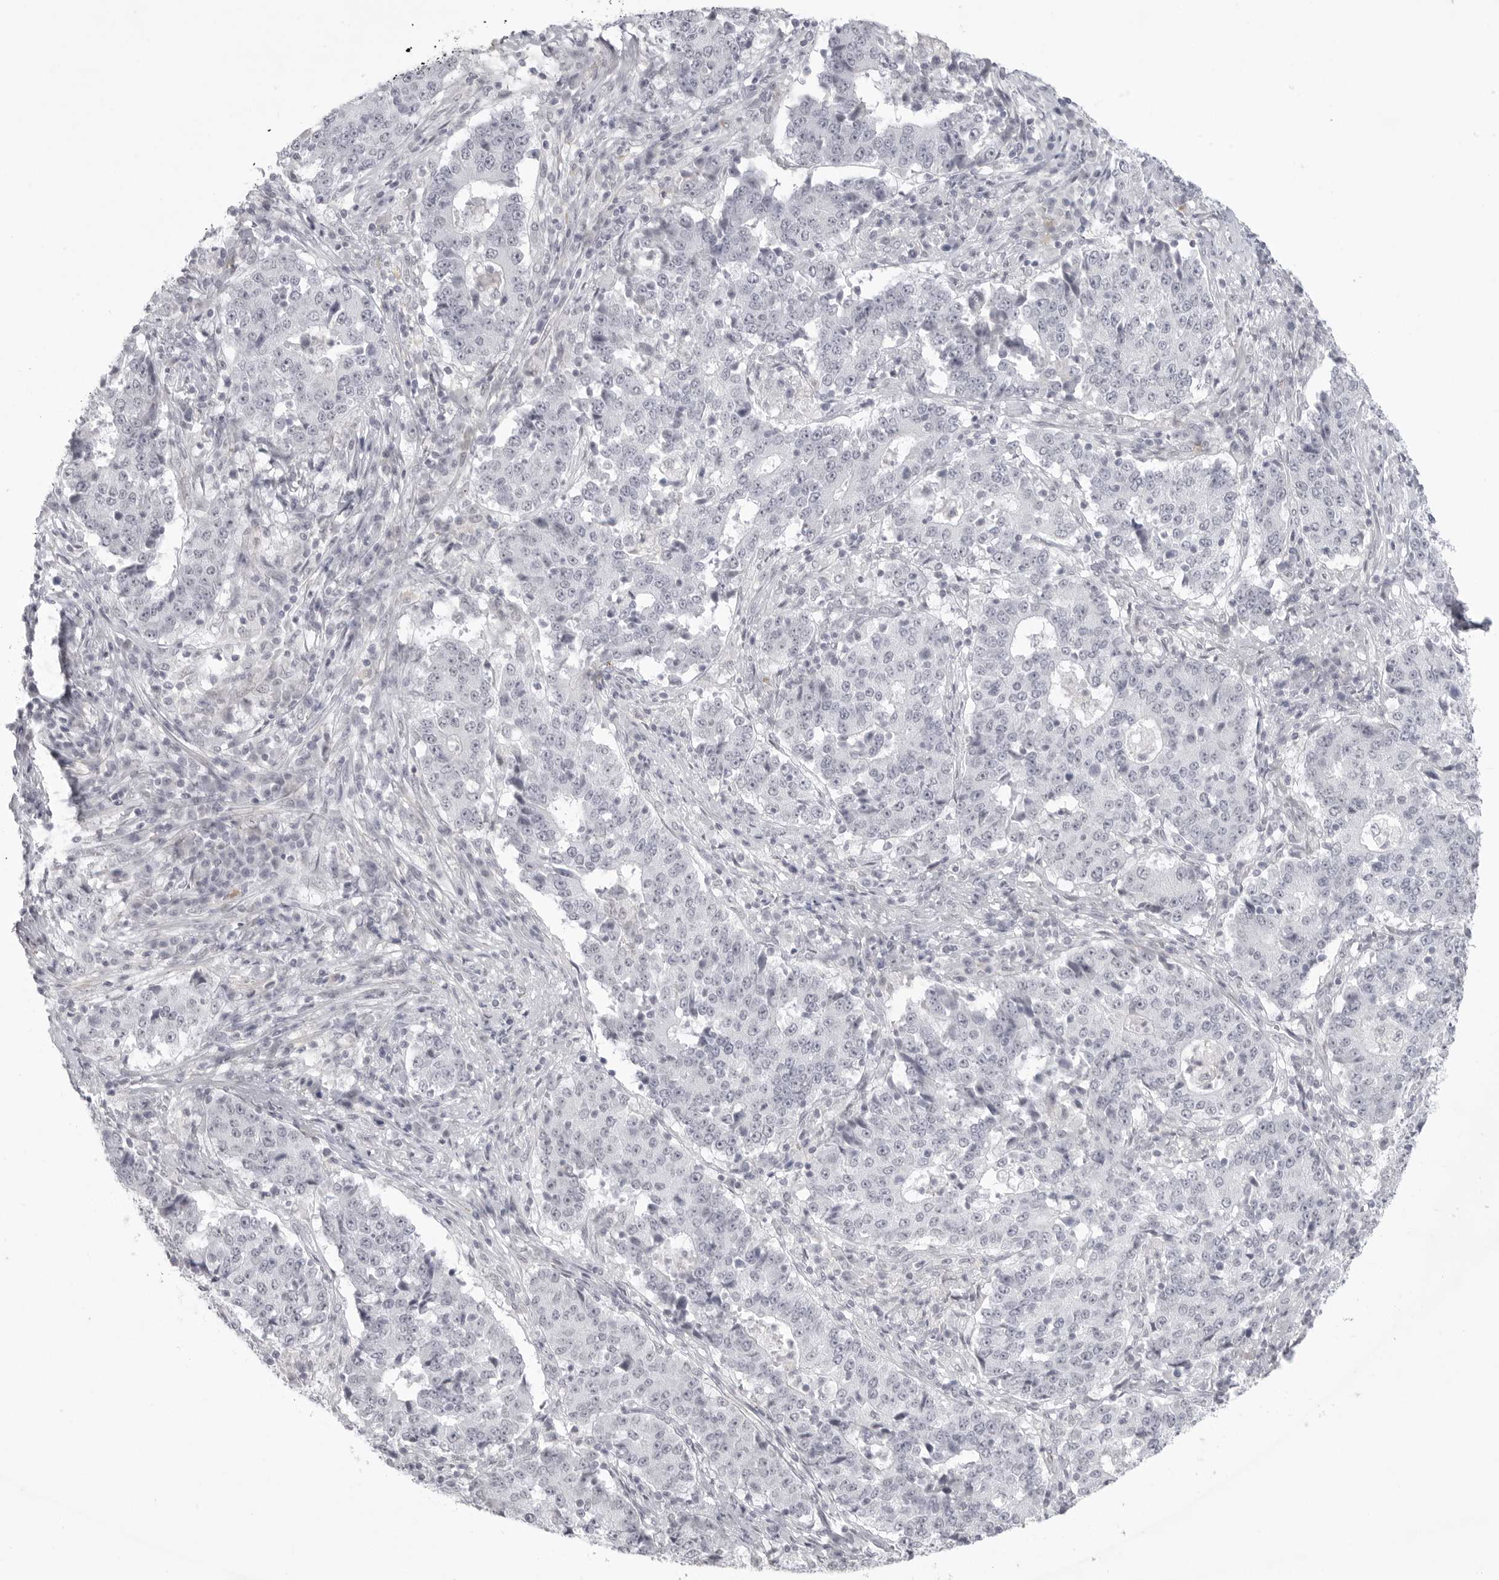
{"staining": {"intensity": "negative", "quantity": "none", "location": "none"}, "tissue": "stomach cancer", "cell_type": "Tumor cells", "image_type": "cancer", "snomed": [{"axis": "morphology", "description": "Adenocarcinoma, NOS"}, {"axis": "topography", "description": "Stomach"}], "caption": "This is an immunohistochemistry (IHC) photomicrograph of human adenocarcinoma (stomach). There is no positivity in tumor cells.", "gene": "TCTN3", "patient": {"sex": "male", "age": 59}}